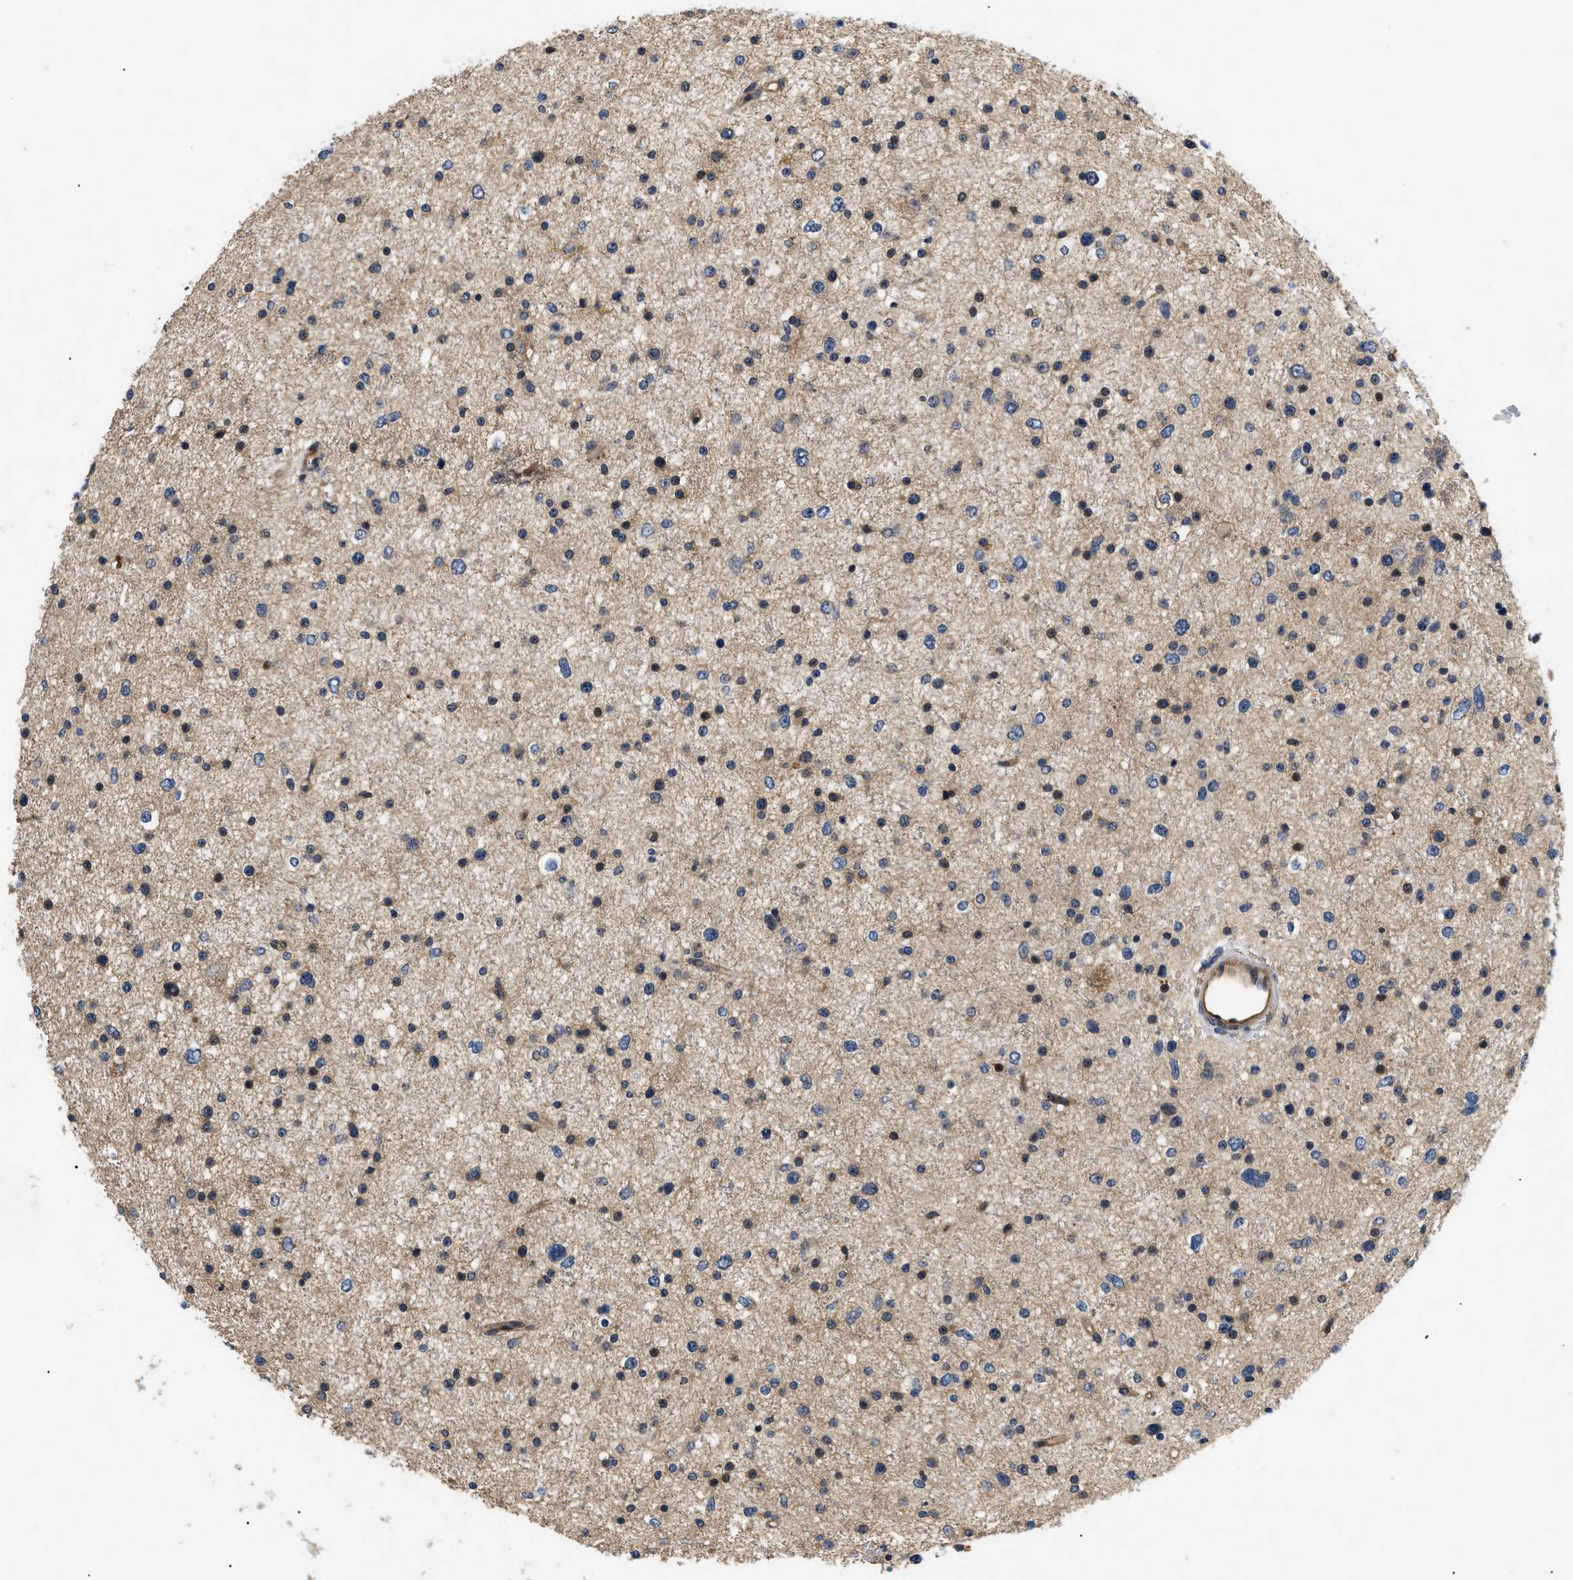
{"staining": {"intensity": "moderate", "quantity": "<25%", "location": "nuclear"}, "tissue": "glioma", "cell_type": "Tumor cells", "image_type": "cancer", "snomed": [{"axis": "morphology", "description": "Glioma, malignant, Low grade"}, {"axis": "topography", "description": "Brain"}], "caption": "Brown immunohistochemical staining in human malignant glioma (low-grade) exhibits moderate nuclear expression in approximately <25% of tumor cells. (Brightfield microscopy of DAB IHC at high magnification).", "gene": "HMGCR", "patient": {"sex": "female", "age": 37}}